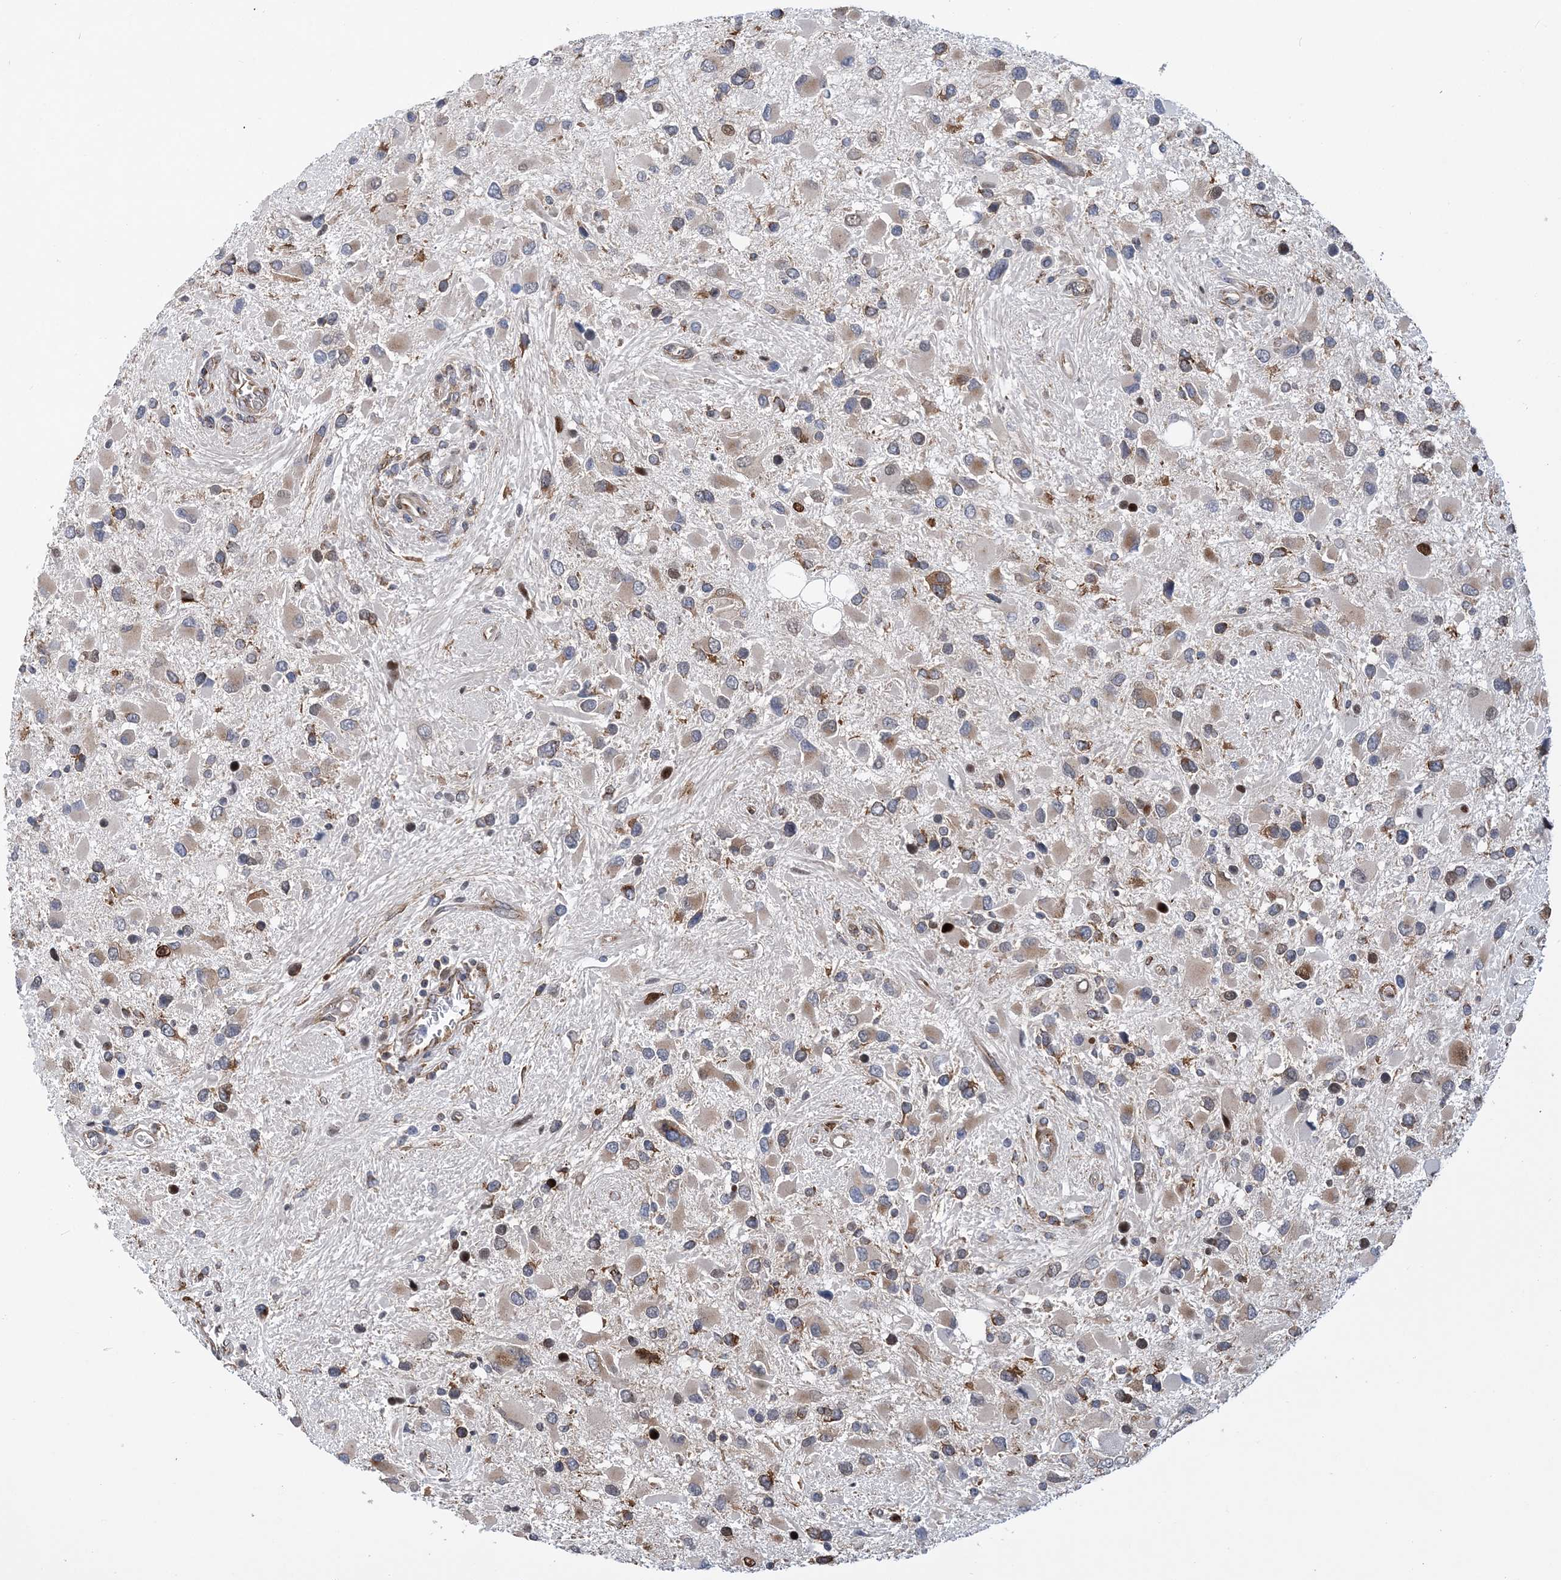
{"staining": {"intensity": "moderate", "quantity": "<25%", "location": "cytoplasmic/membranous"}, "tissue": "glioma", "cell_type": "Tumor cells", "image_type": "cancer", "snomed": [{"axis": "morphology", "description": "Glioma, malignant, High grade"}, {"axis": "topography", "description": "Brain"}], "caption": "Immunohistochemistry photomicrograph of human glioma stained for a protein (brown), which displays low levels of moderate cytoplasmic/membranous staining in about <25% of tumor cells.", "gene": "PHF1", "patient": {"sex": "male", "age": 53}}